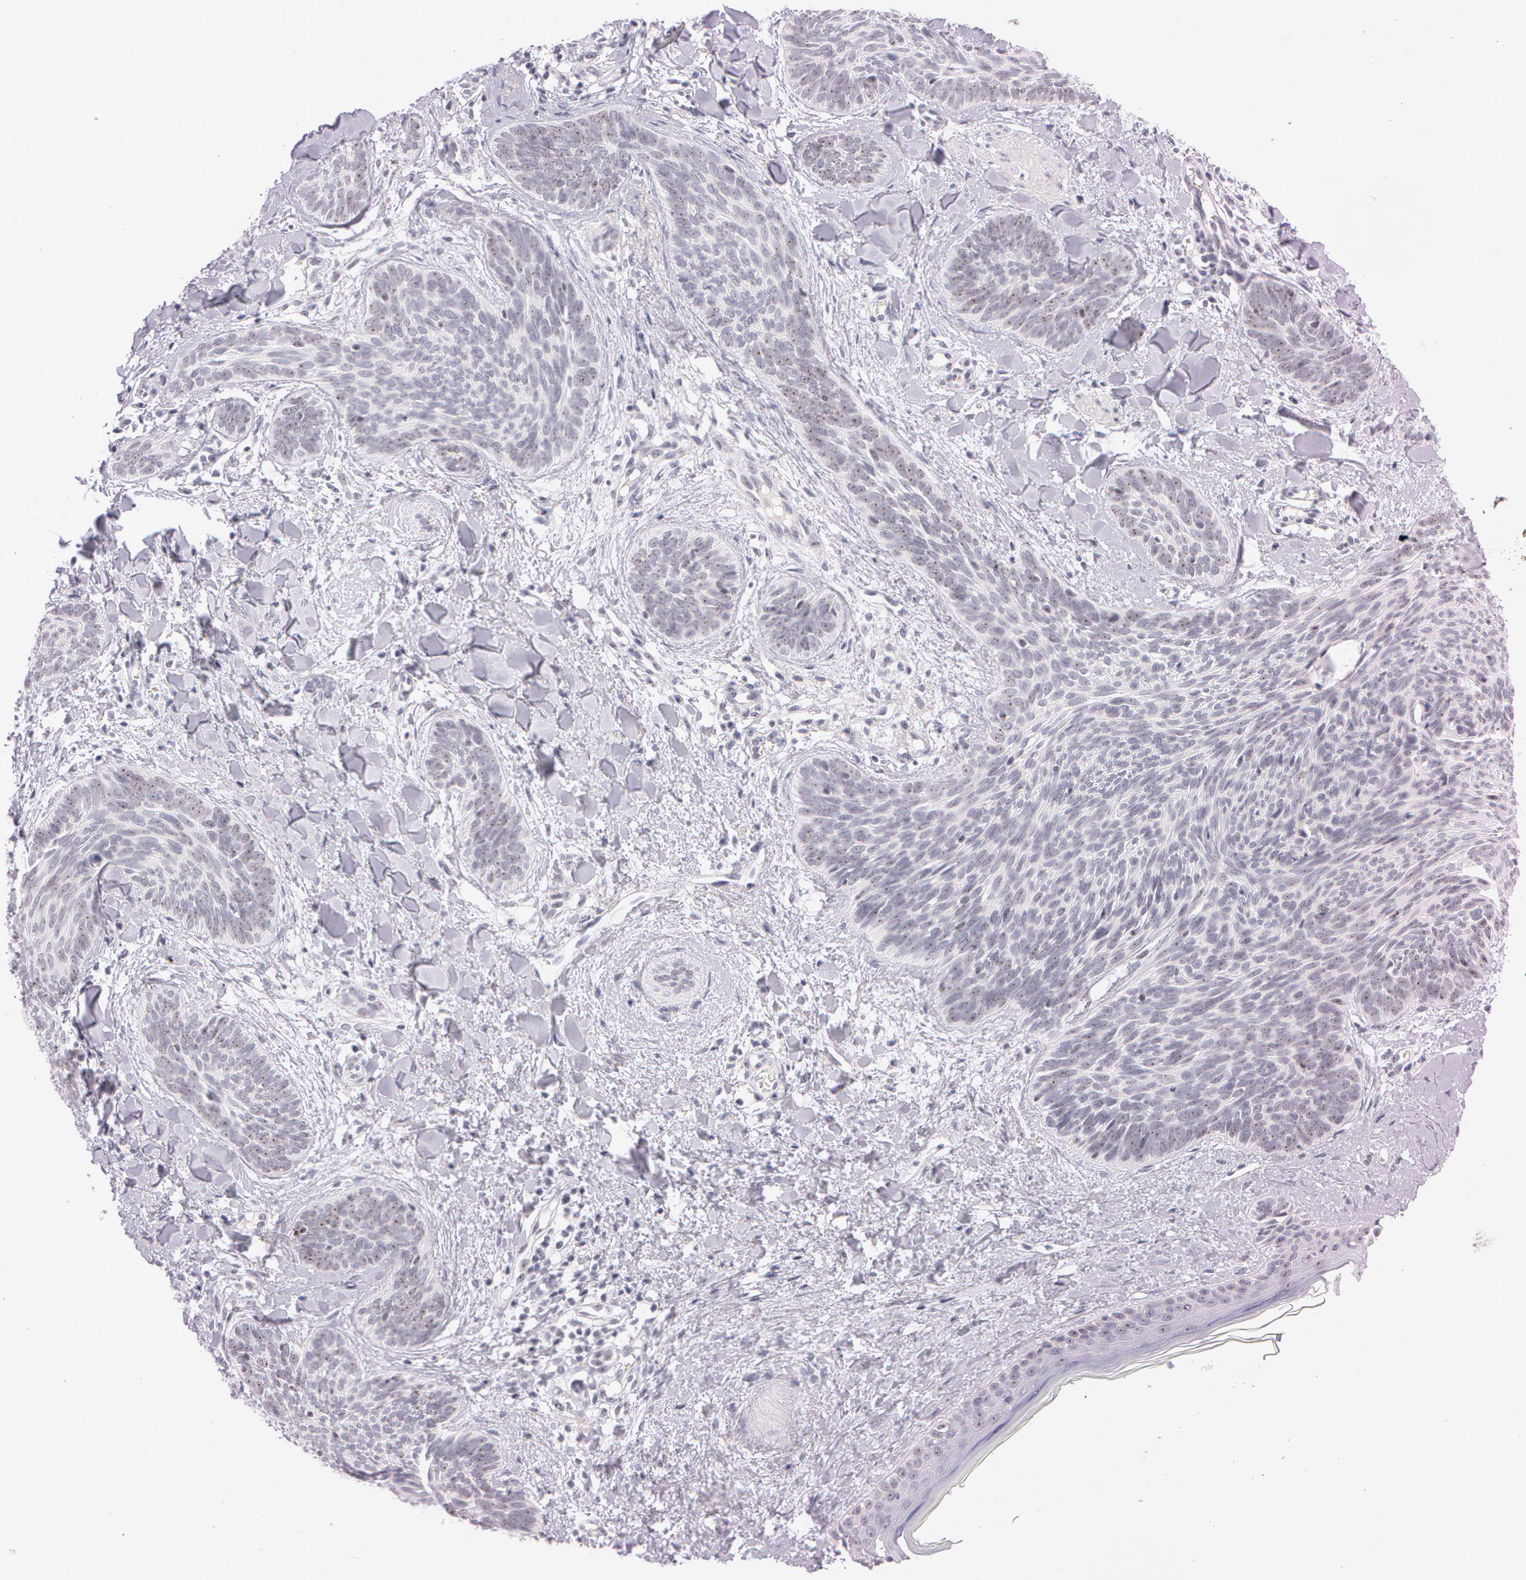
{"staining": {"intensity": "weak", "quantity": "<25%", "location": "nuclear"}, "tissue": "skin cancer", "cell_type": "Tumor cells", "image_type": "cancer", "snomed": [{"axis": "morphology", "description": "Basal cell carcinoma"}, {"axis": "topography", "description": "Skin"}], "caption": "Skin cancer stained for a protein using IHC demonstrates no staining tumor cells.", "gene": "FBL", "patient": {"sex": "female", "age": 81}}